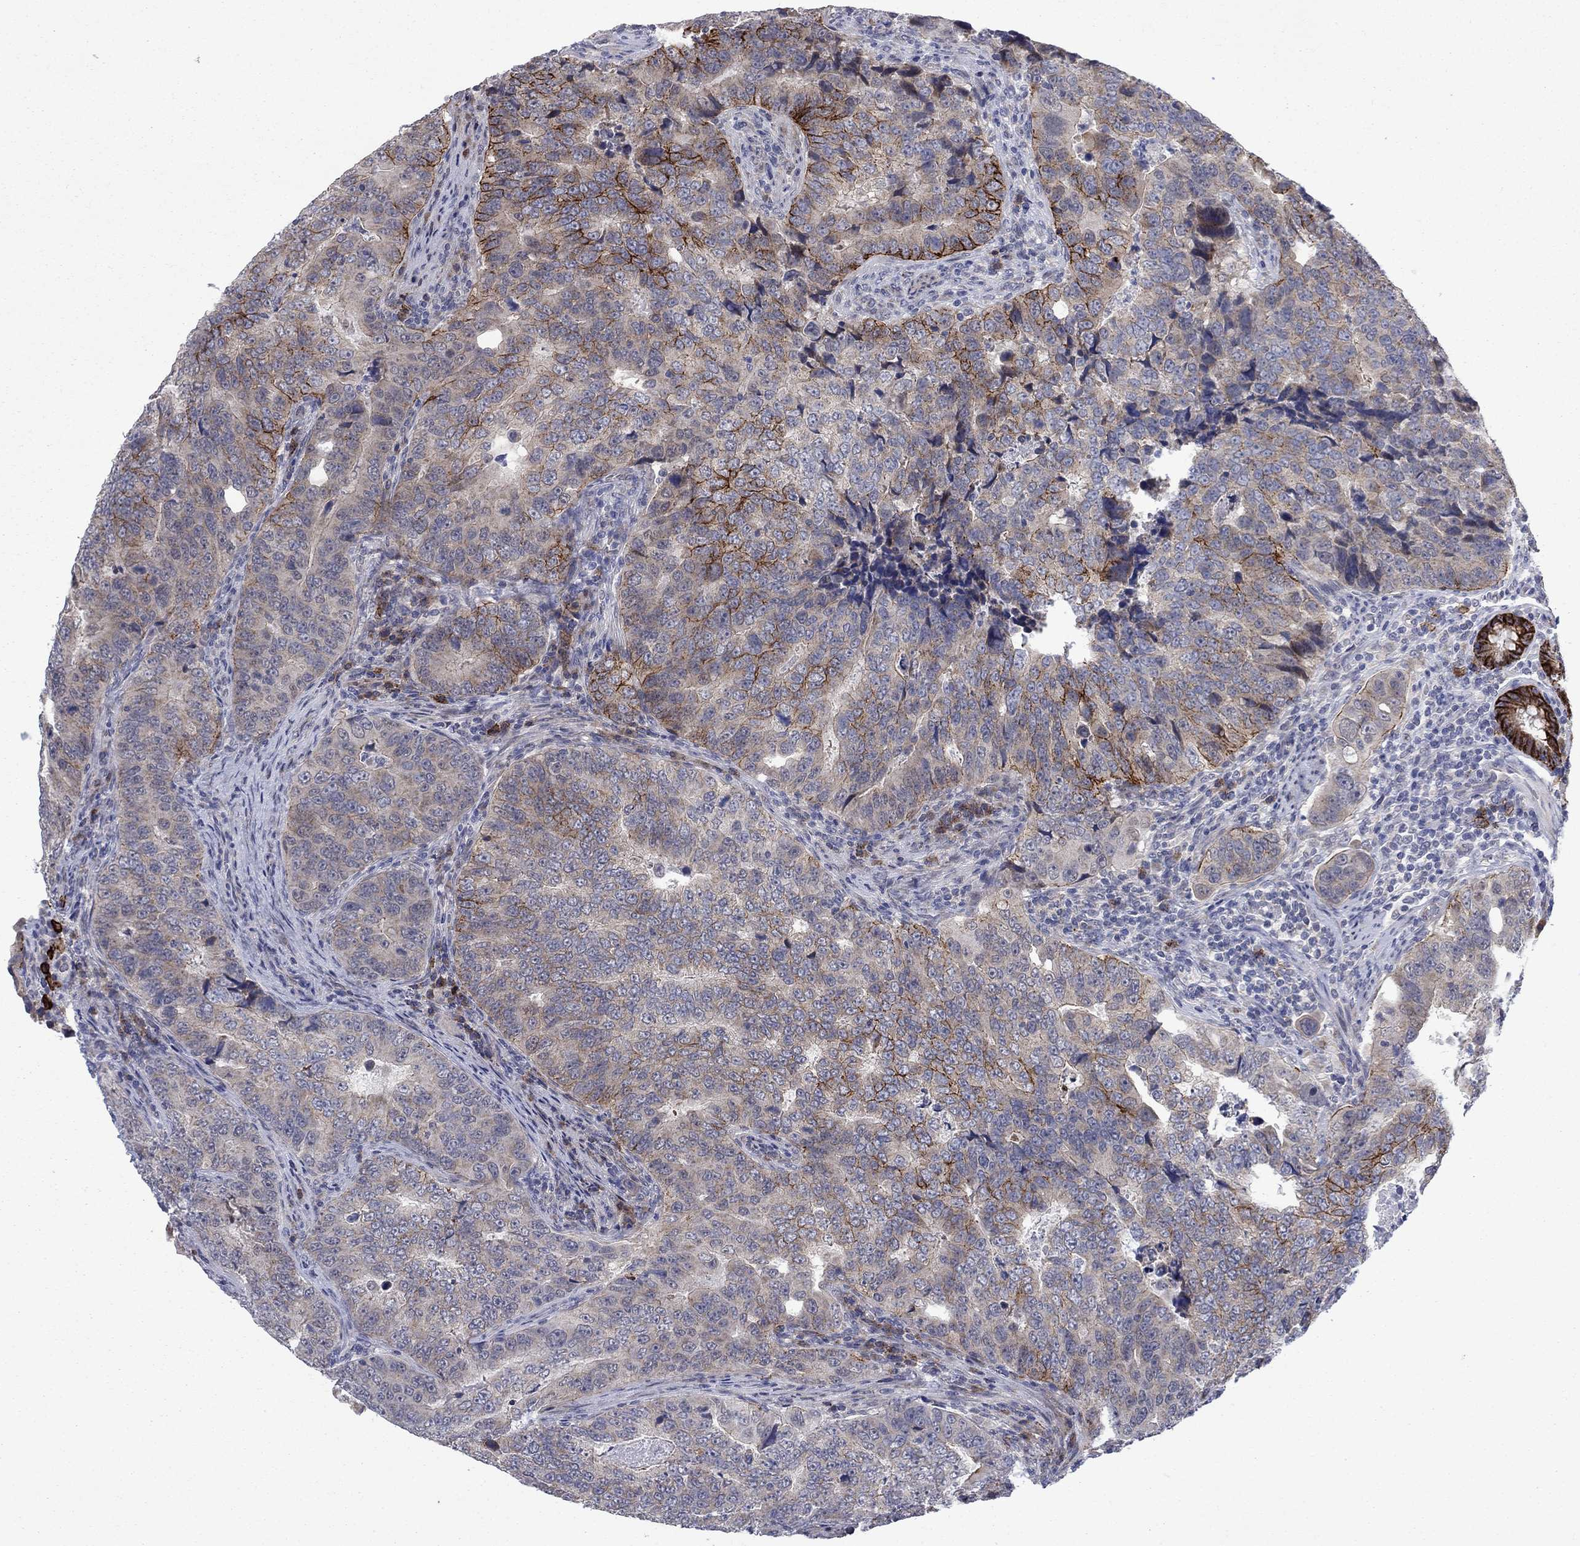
{"staining": {"intensity": "strong", "quantity": "<25%", "location": "cytoplasmic/membranous"}, "tissue": "colorectal cancer", "cell_type": "Tumor cells", "image_type": "cancer", "snomed": [{"axis": "morphology", "description": "Adenocarcinoma, NOS"}, {"axis": "topography", "description": "Colon"}], "caption": "Immunohistochemistry (IHC) micrograph of neoplastic tissue: colorectal cancer (adenocarcinoma) stained using immunohistochemistry shows medium levels of strong protein expression localized specifically in the cytoplasmic/membranous of tumor cells, appearing as a cytoplasmic/membranous brown color.", "gene": "SDC1", "patient": {"sex": "female", "age": 72}}